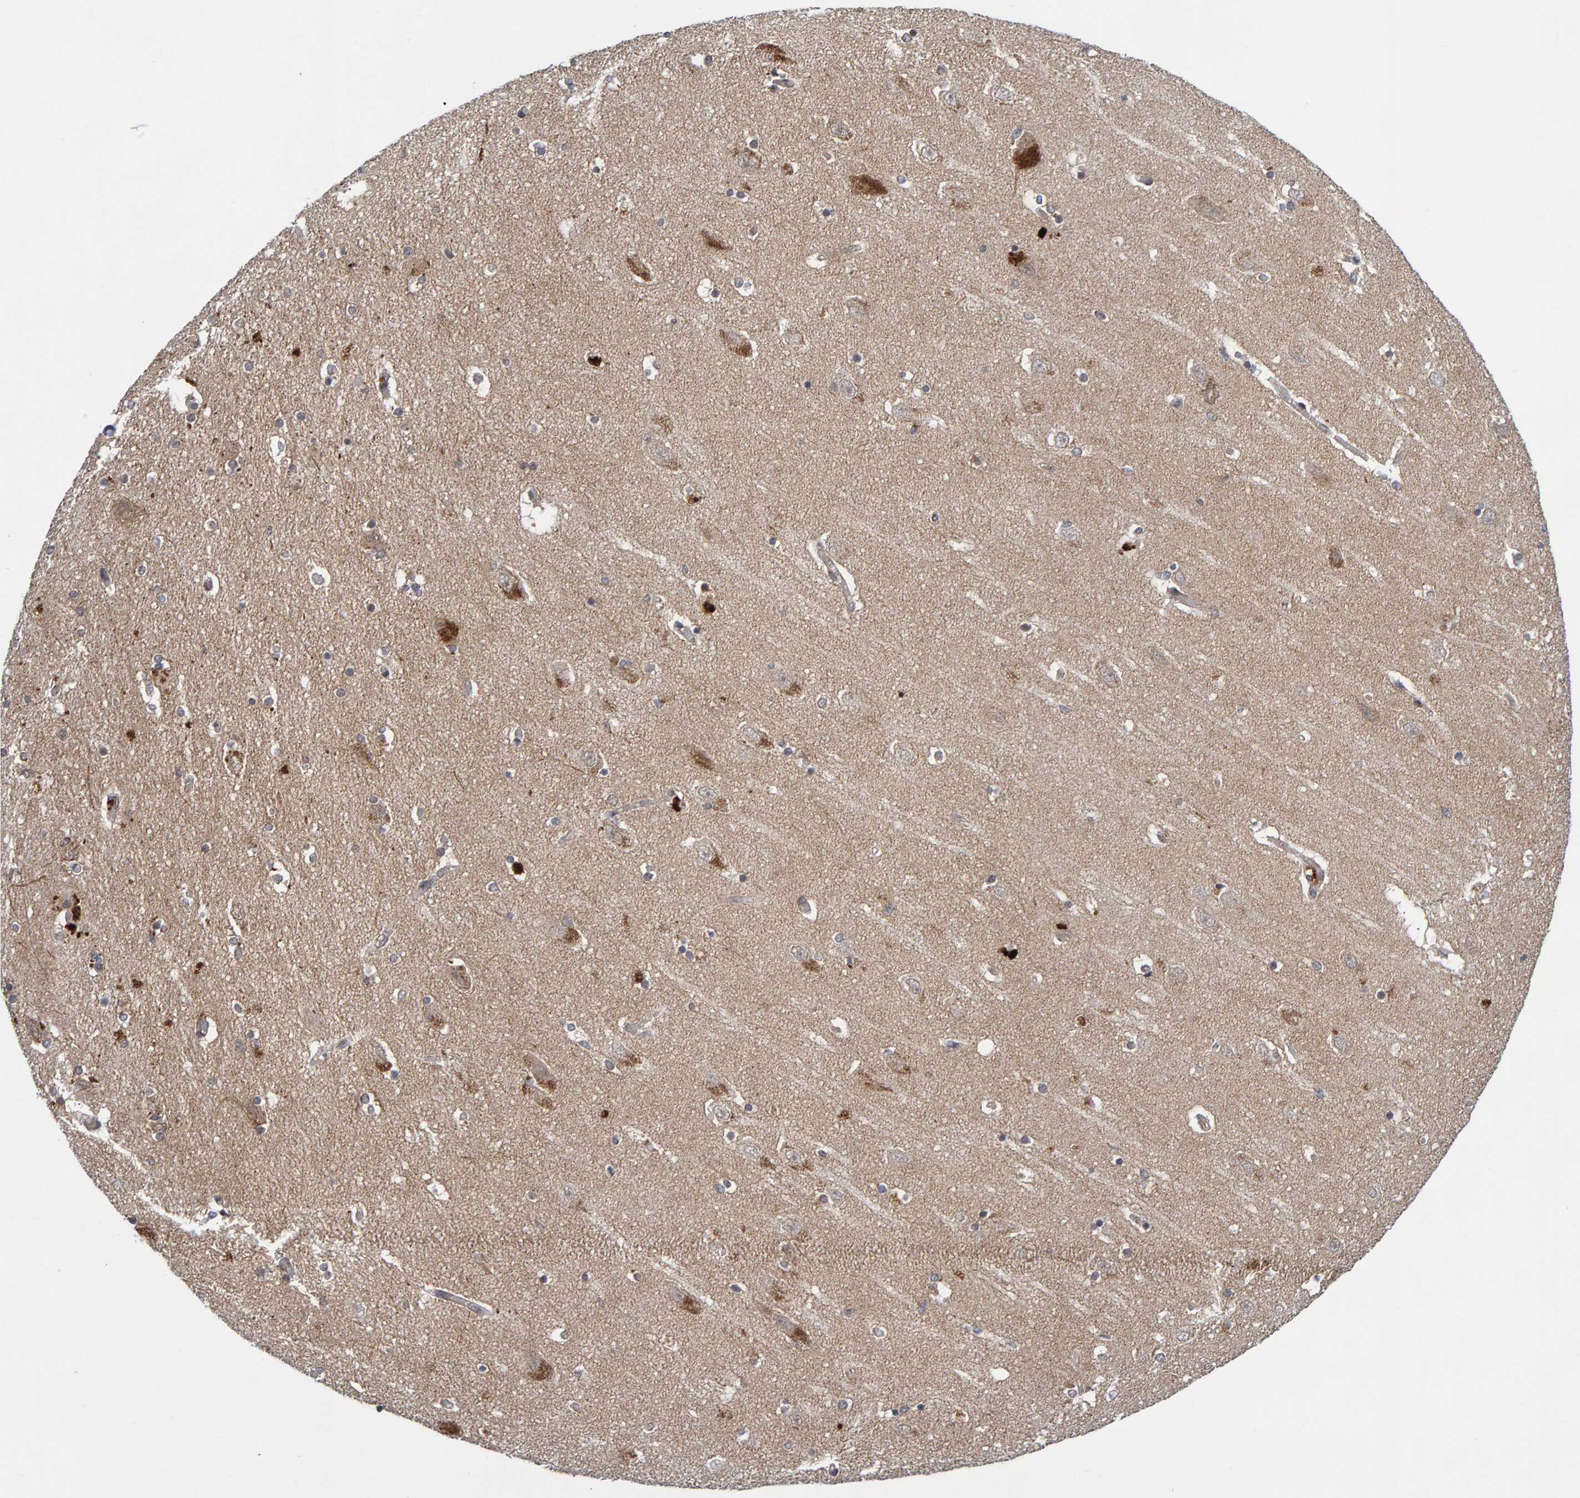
{"staining": {"intensity": "weak", "quantity": "<25%", "location": "cytoplasmic/membranous"}, "tissue": "hippocampus", "cell_type": "Glial cells", "image_type": "normal", "snomed": [{"axis": "morphology", "description": "Normal tissue, NOS"}, {"axis": "topography", "description": "Hippocampus"}], "caption": "This is an IHC histopathology image of benign hippocampus. There is no expression in glial cells.", "gene": "CDH2", "patient": {"sex": "female", "age": 54}}